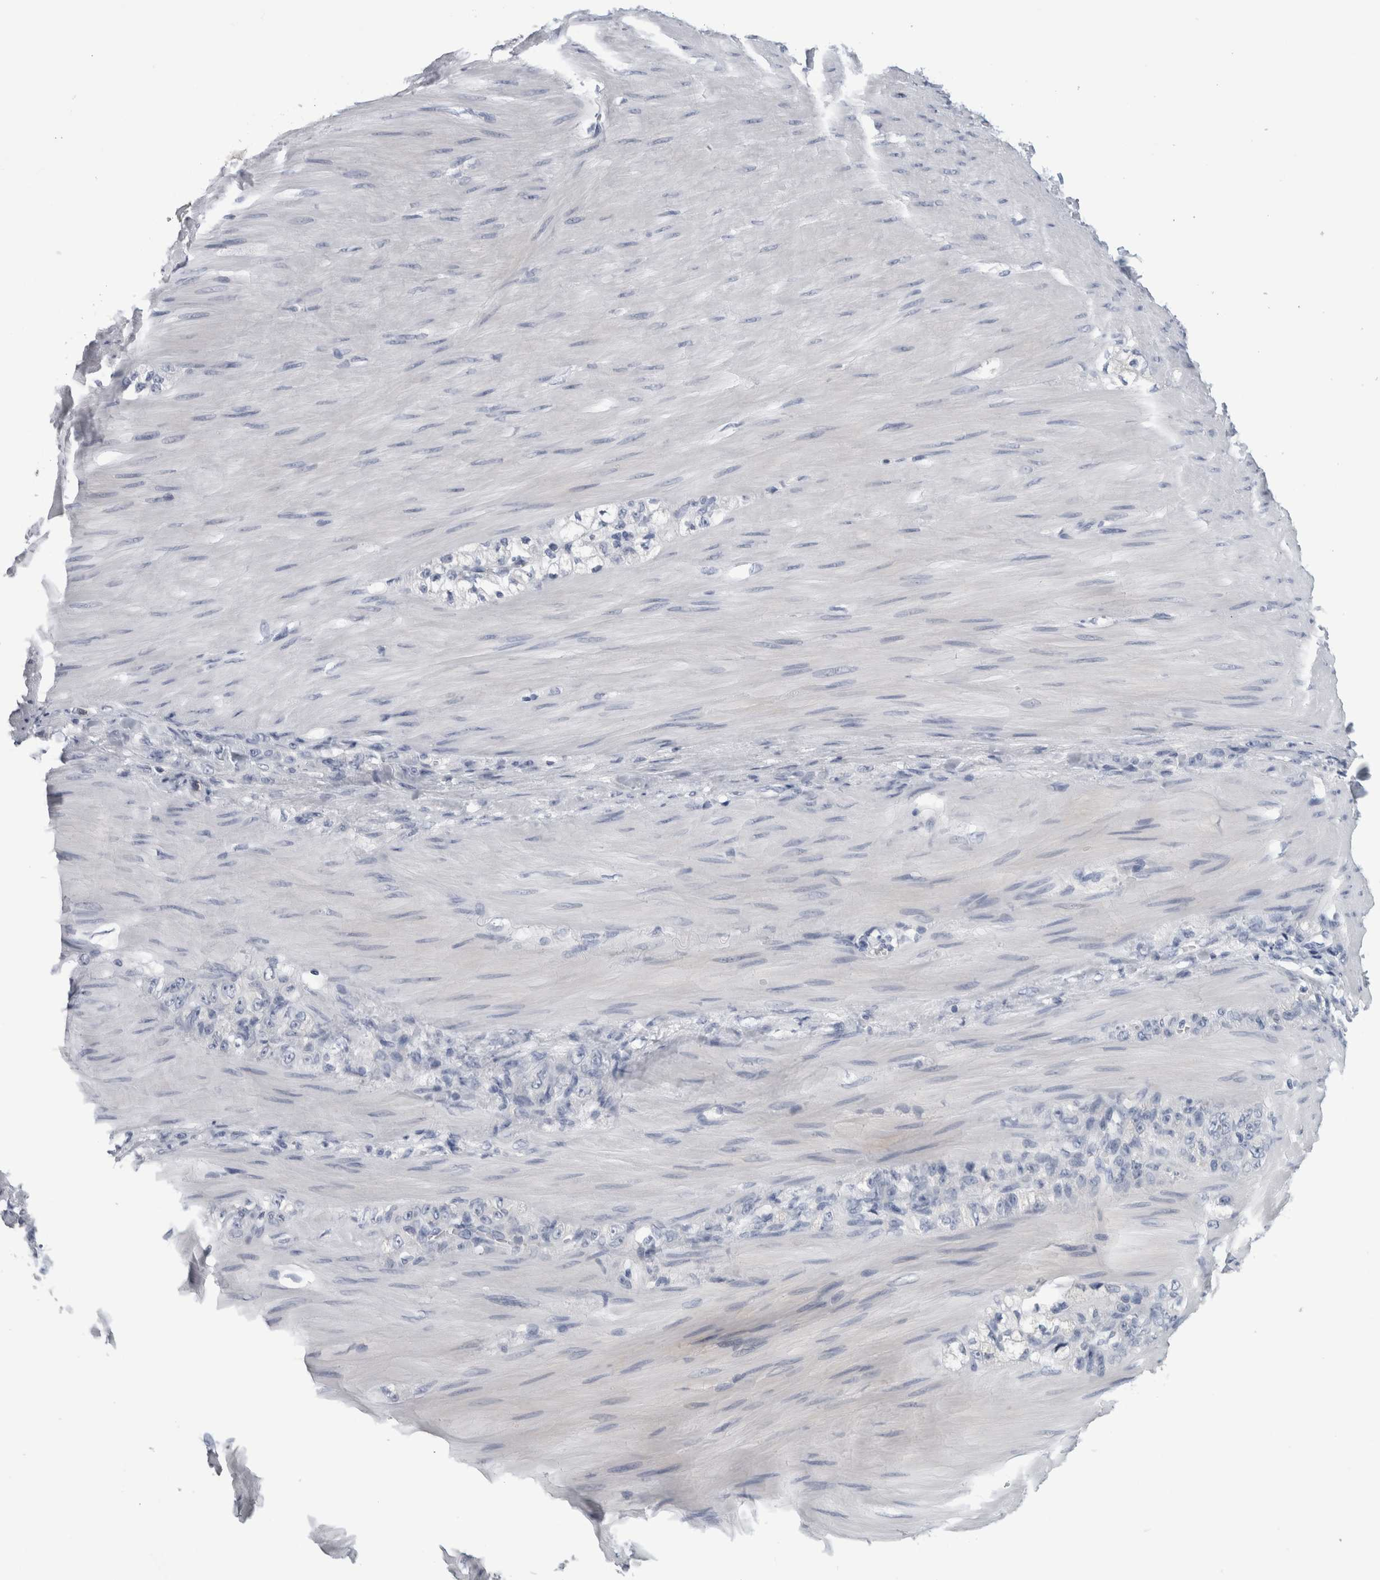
{"staining": {"intensity": "negative", "quantity": "none", "location": "none"}, "tissue": "stomach cancer", "cell_type": "Tumor cells", "image_type": "cancer", "snomed": [{"axis": "morphology", "description": "Normal tissue, NOS"}, {"axis": "morphology", "description": "Adenocarcinoma, NOS"}, {"axis": "topography", "description": "Stomach"}], "caption": "Photomicrograph shows no protein positivity in tumor cells of adenocarcinoma (stomach) tissue.", "gene": "ANKFY1", "patient": {"sex": "male", "age": 82}}